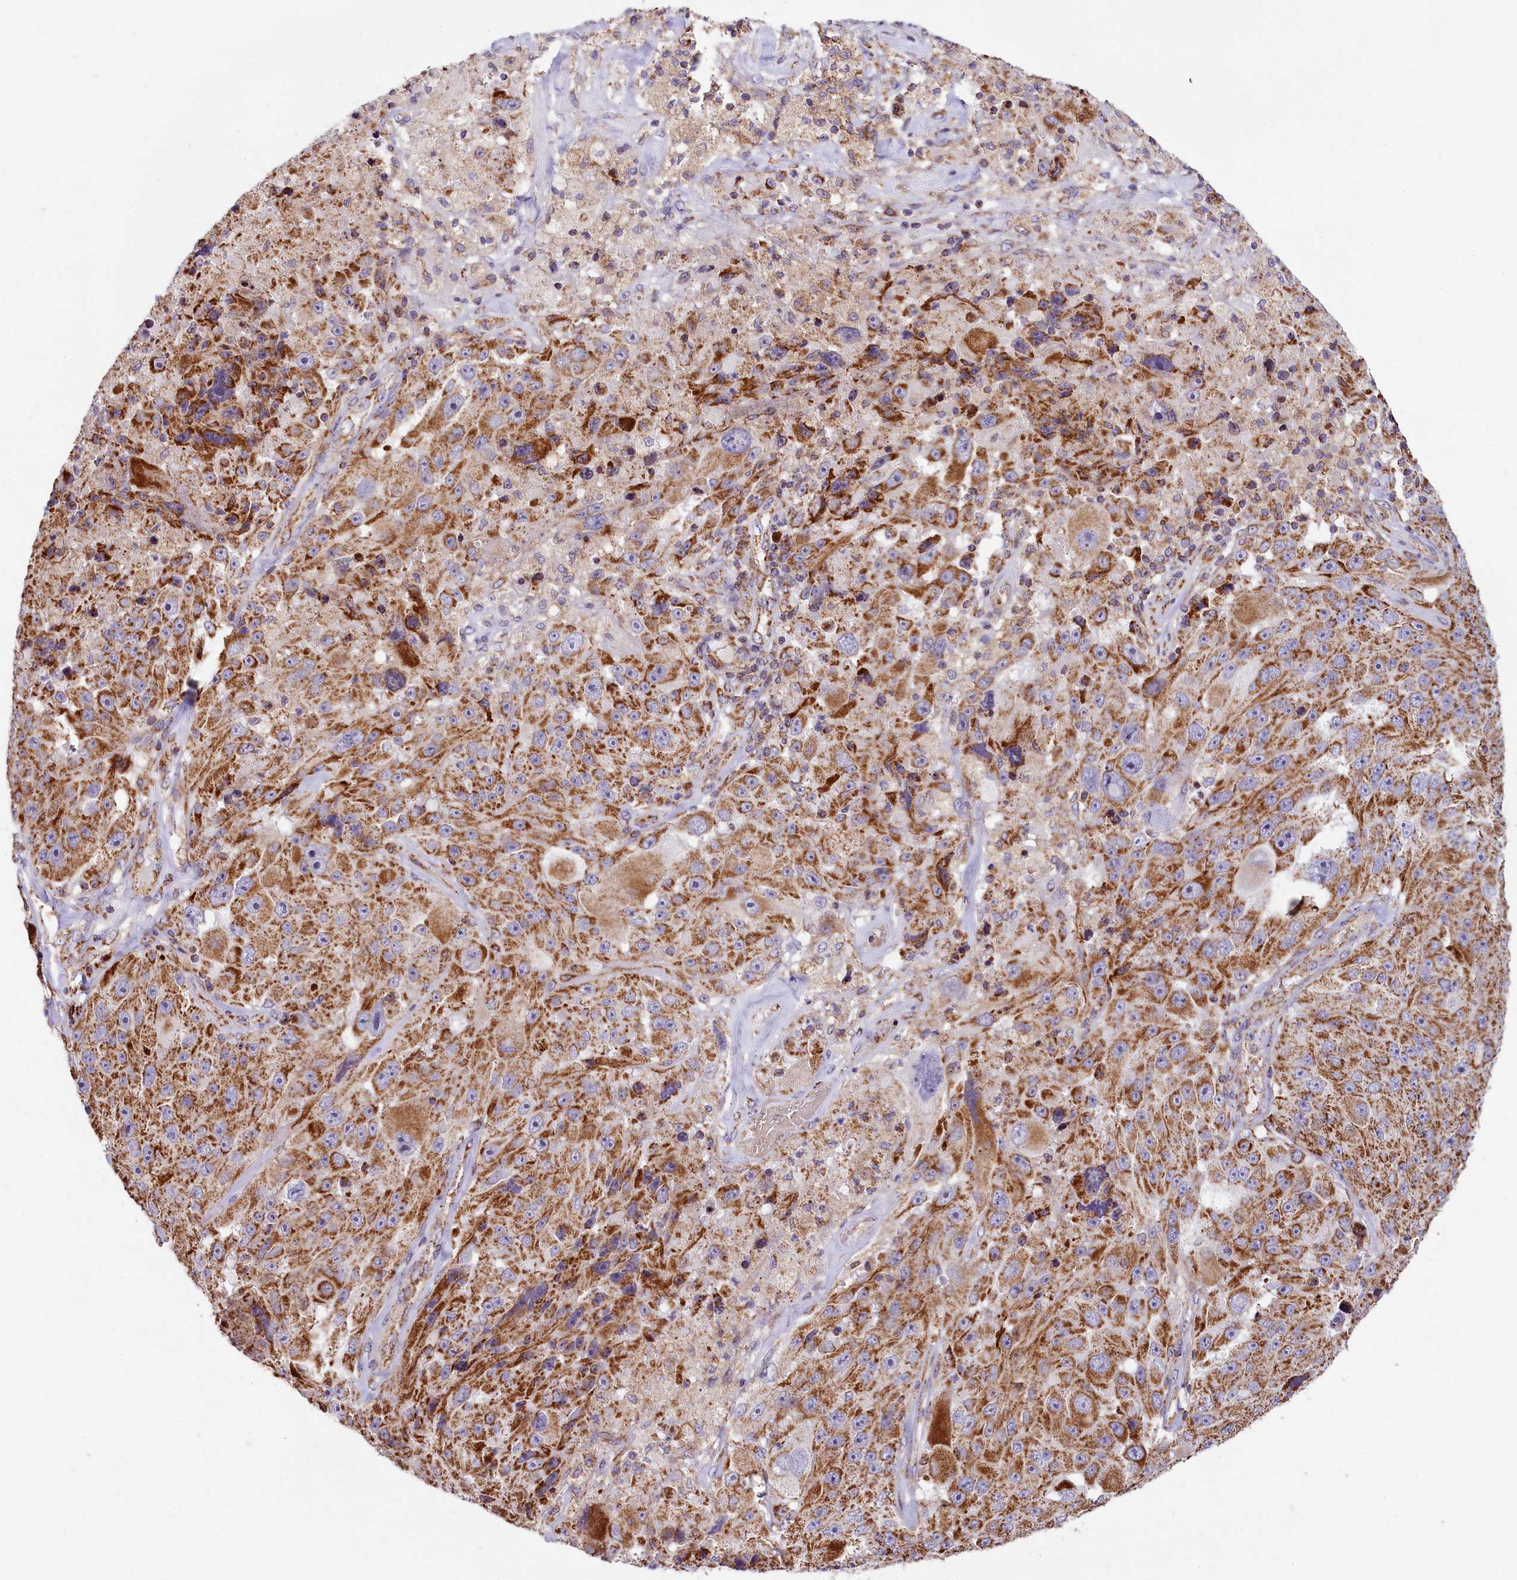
{"staining": {"intensity": "moderate", "quantity": ">75%", "location": "cytoplasmic/membranous"}, "tissue": "melanoma", "cell_type": "Tumor cells", "image_type": "cancer", "snomed": [{"axis": "morphology", "description": "Malignant melanoma, Metastatic site"}, {"axis": "topography", "description": "Lymph node"}], "caption": "Malignant melanoma (metastatic site) stained for a protein (brown) displays moderate cytoplasmic/membranous positive expression in approximately >75% of tumor cells.", "gene": "NDUFA8", "patient": {"sex": "male", "age": 62}}